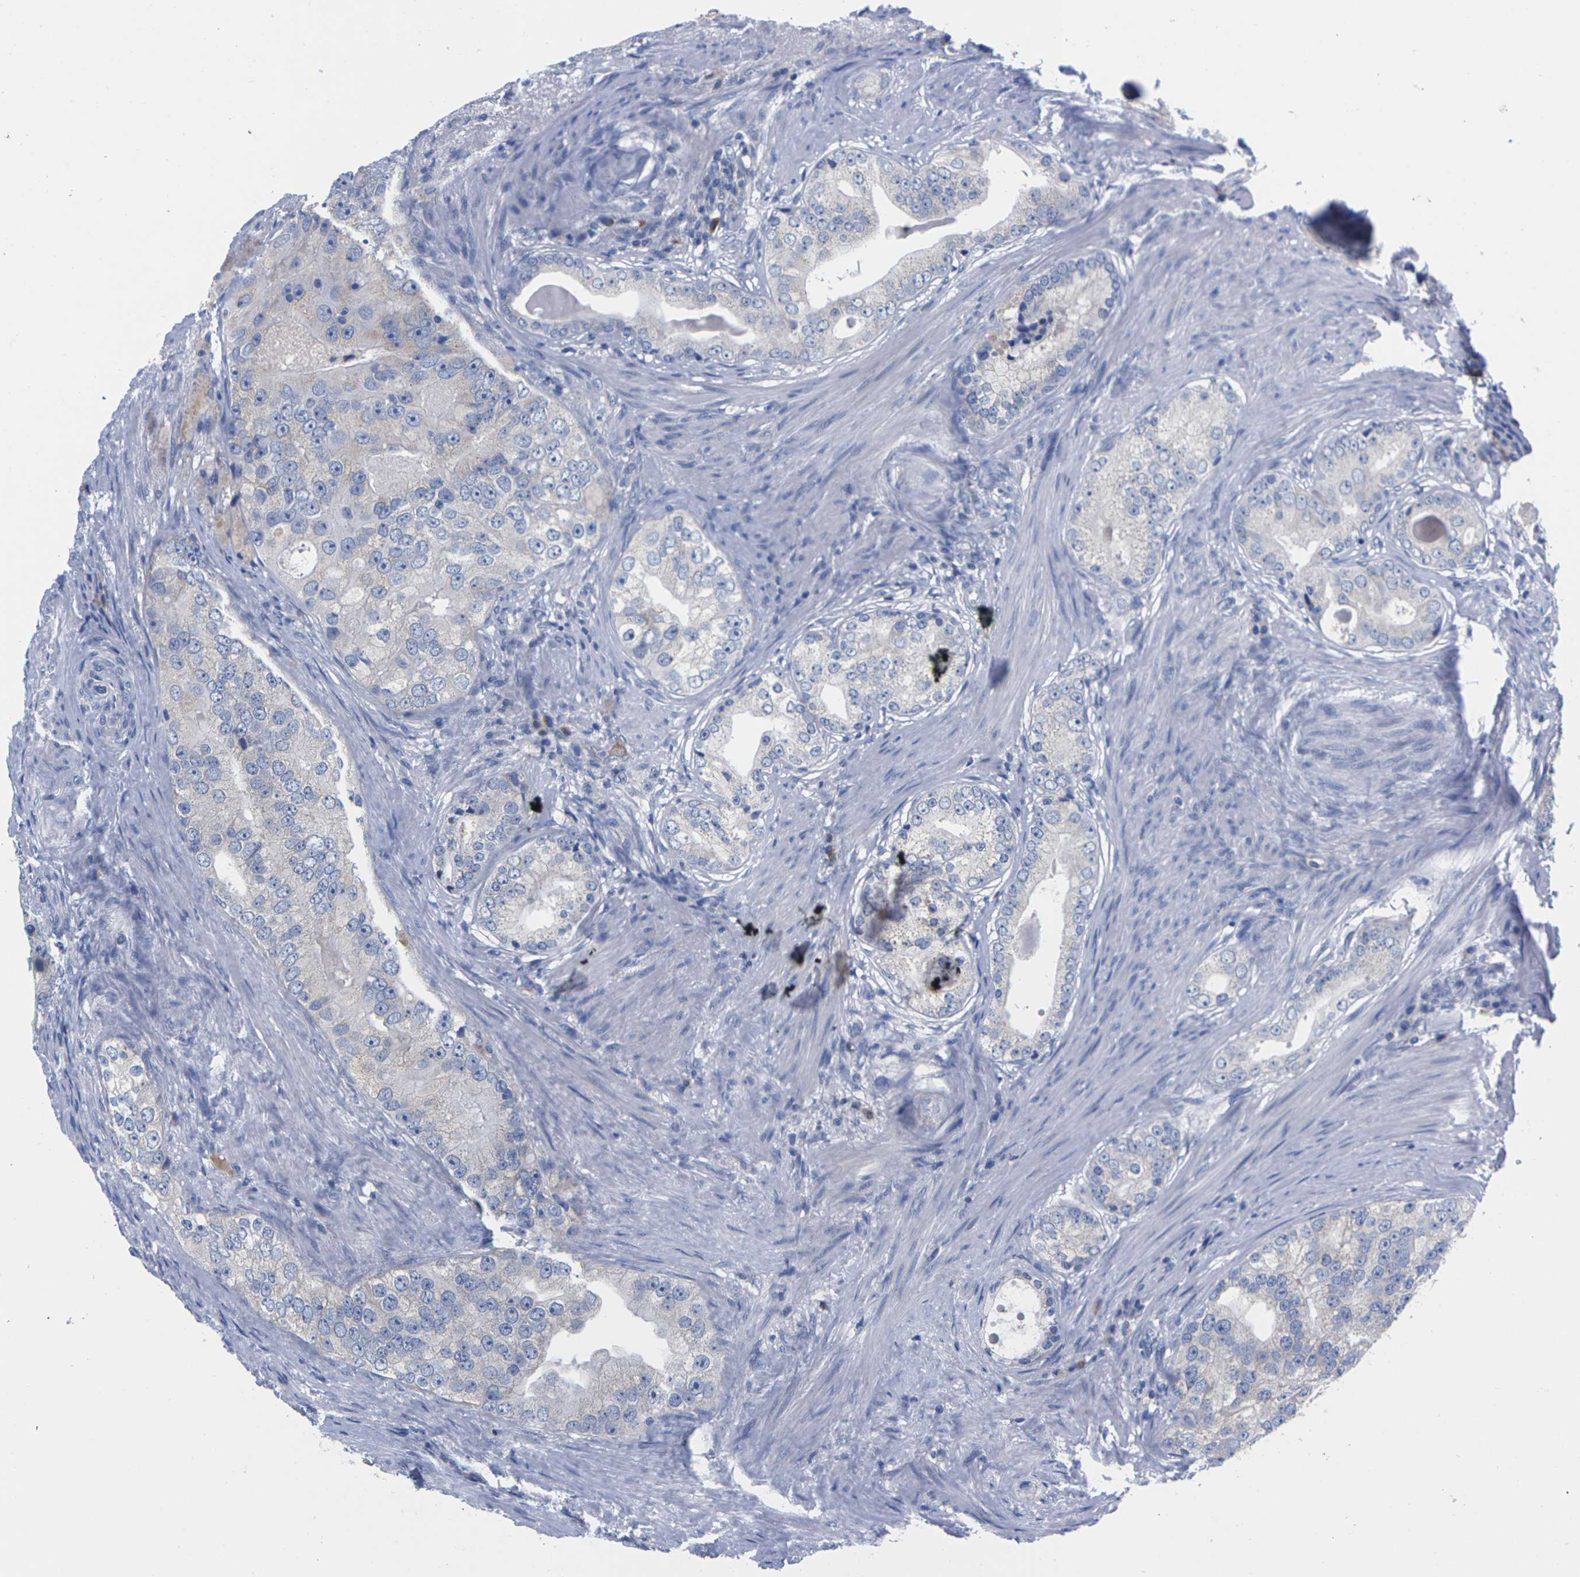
{"staining": {"intensity": "negative", "quantity": "none", "location": "none"}, "tissue": "prostate cancer", "cell_type": "Tumor cells", "image_type": "cancer", "snomed": [{"axis": "morphology", "description": "Adenocarcinoma, High grade"}, {"axis": "topography", "description": "Prostate"}], "caption": "Immunohistochemistry (IHC) photomicrograph of human adenocarcinoma (high-grade) (prostate) stained for a protein (brown), which displays no positivity in tumor cells. (DAB (3,3'-diaminobenzidine) IHC with hematoxylin counter stain).", "gene": "FAM210A", "patient": {"sex": "male", "age": 66}}